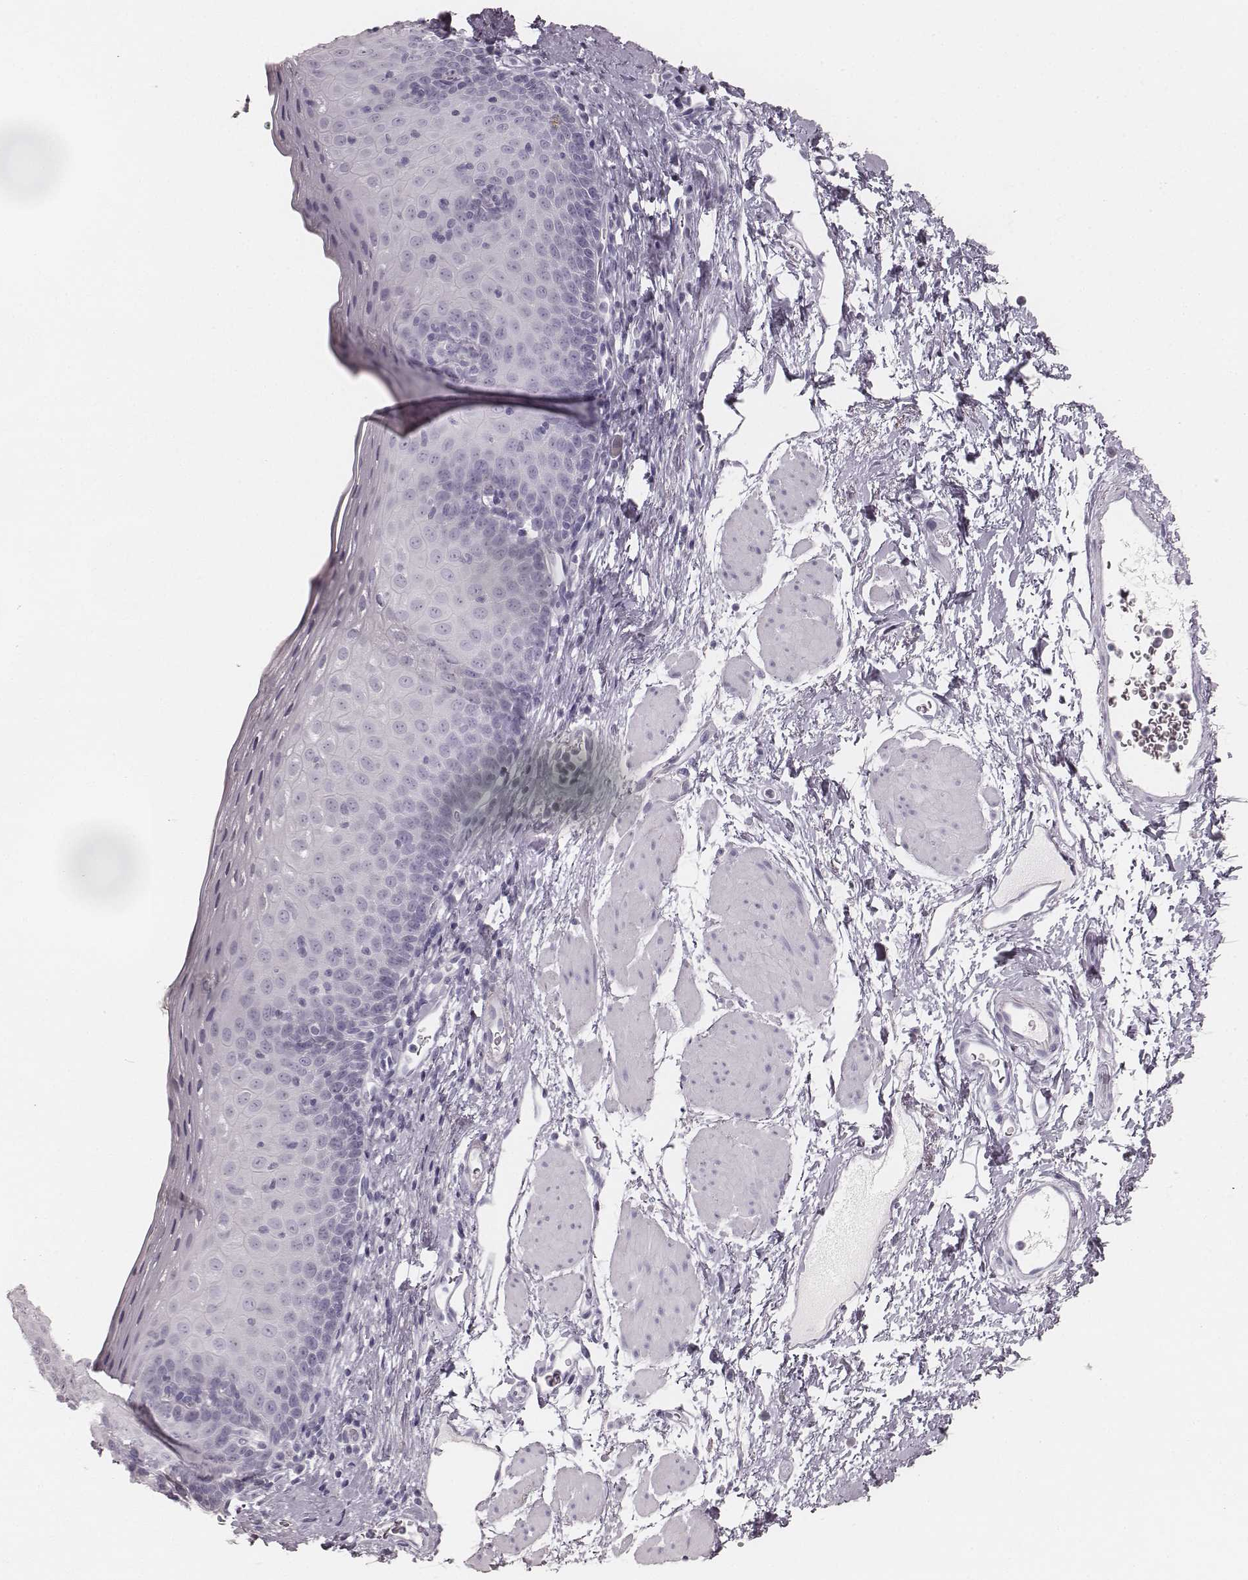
{"staining": {"intensity": "negative", "quantity": "none", "location": "none"}, "tissue": "esophagus", "cell_type": "Squamous epithelial cells", "image_type": "normal", "snomed": [{"axis": "morphology", "description": "Normal tissue, NOS"}, {"axis": "topography", "description": "Esophagus"}], "caption": "Immunohistochemistry (IHC) of unremarkable esophagus demonstrates no positivity in squamous epithelial cells. Nuclei are stained in blue.", "gene": "KRT34", "patient": {"sex": "female", "age": 64}}